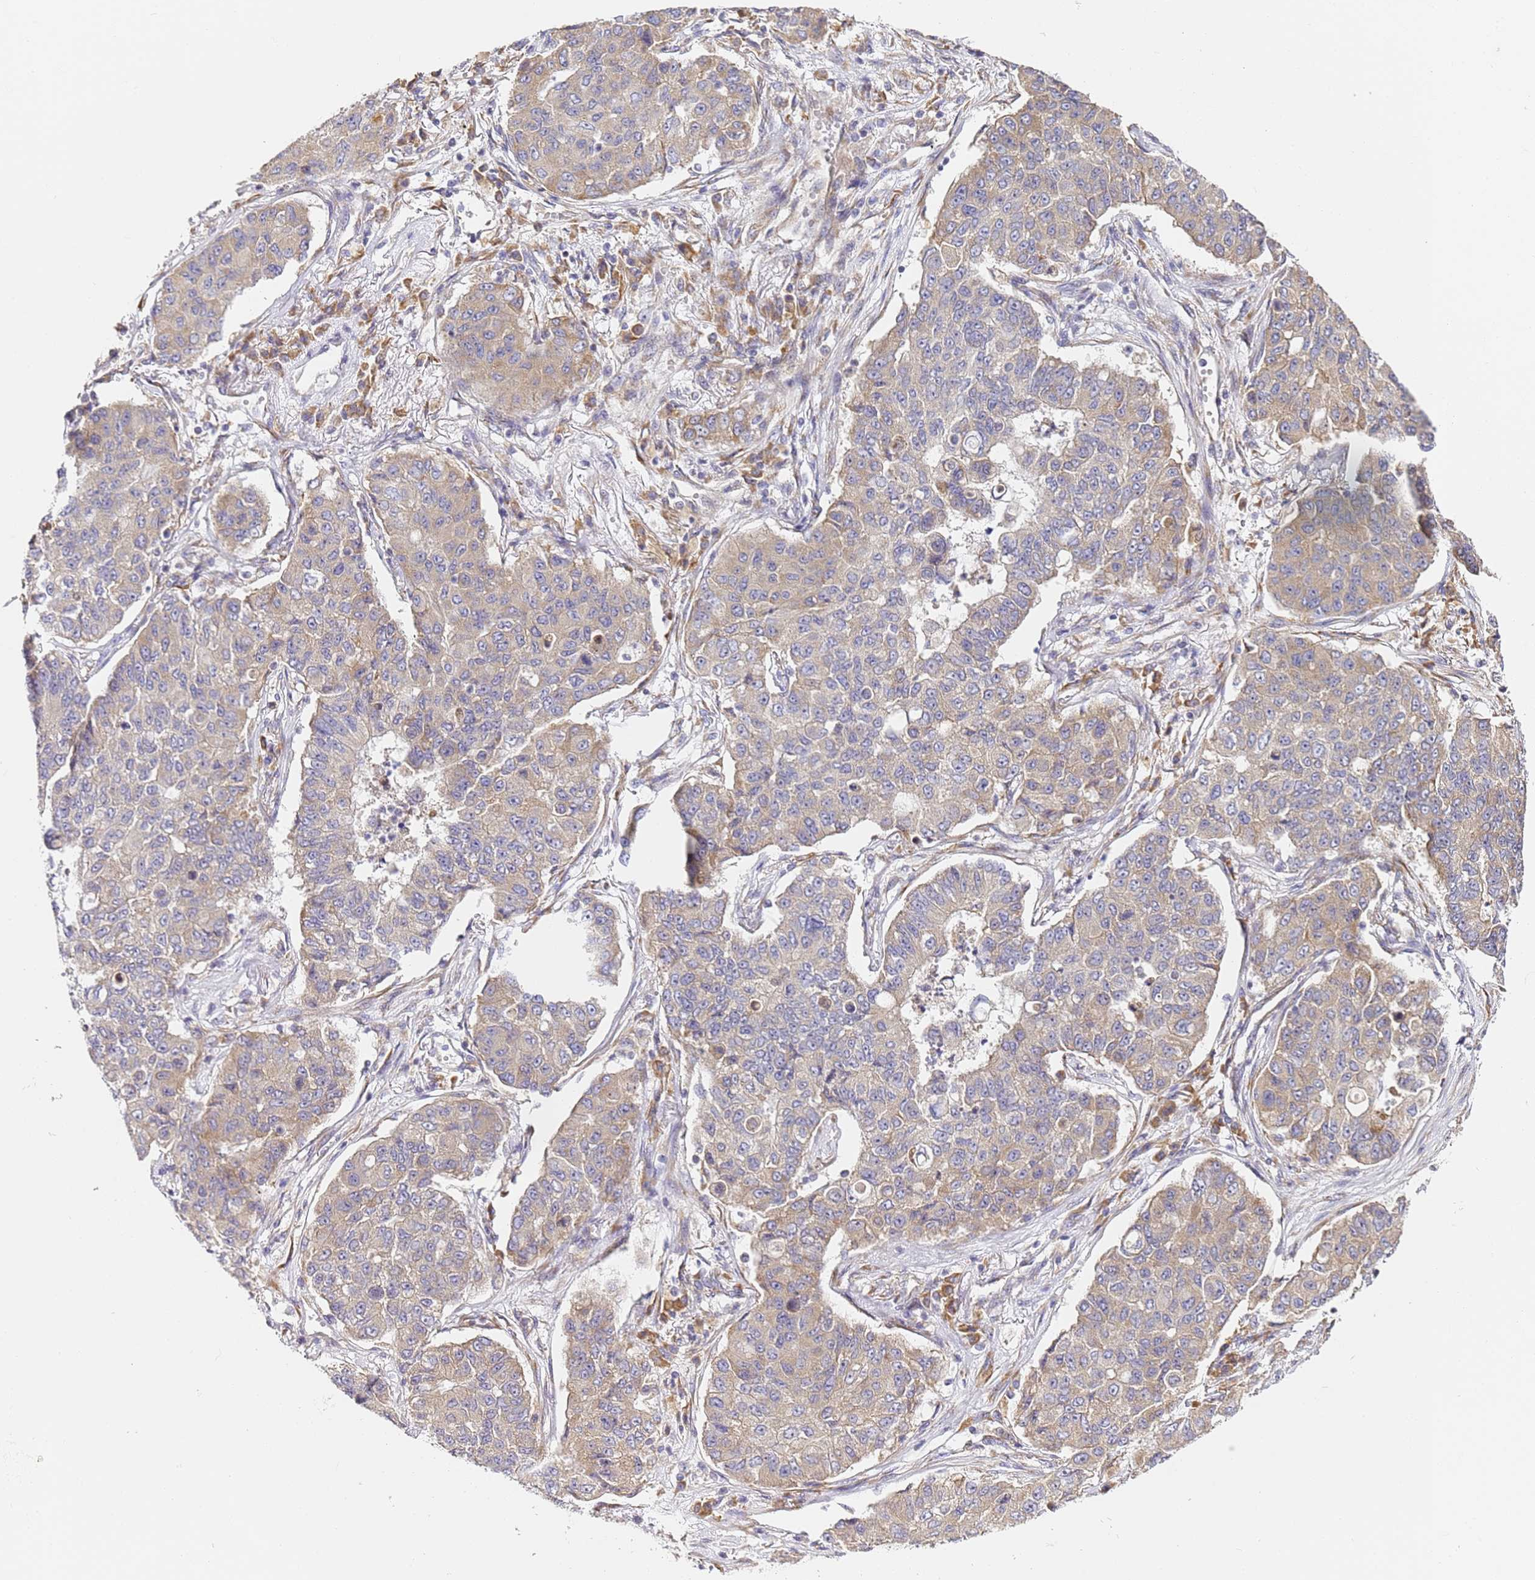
{"staining": {"intensity": "moderate", "quantity": "25%-75%", "location": "cytoplasmic/membranous"}, "tissue": "lung cancer", "cell_type": "Tumor cells", "image_type": "cancer", "snomed": [{"axis": "morphology", "description": "Squamous cell carcinoma, NOS"}, {"axis": "topography", "description": "Lung"}], "caption": "Immunohistochemistry micrograph of human lung cancer (squamous cell carcinoma) stained for a protein (brown), which exhibits medium levels of moderate cytoplasmic/membranous positivity in about 25%-75% of tumor cells.", "gene": "RPL13A", "patient": {"sex": "male", "age": 74}}